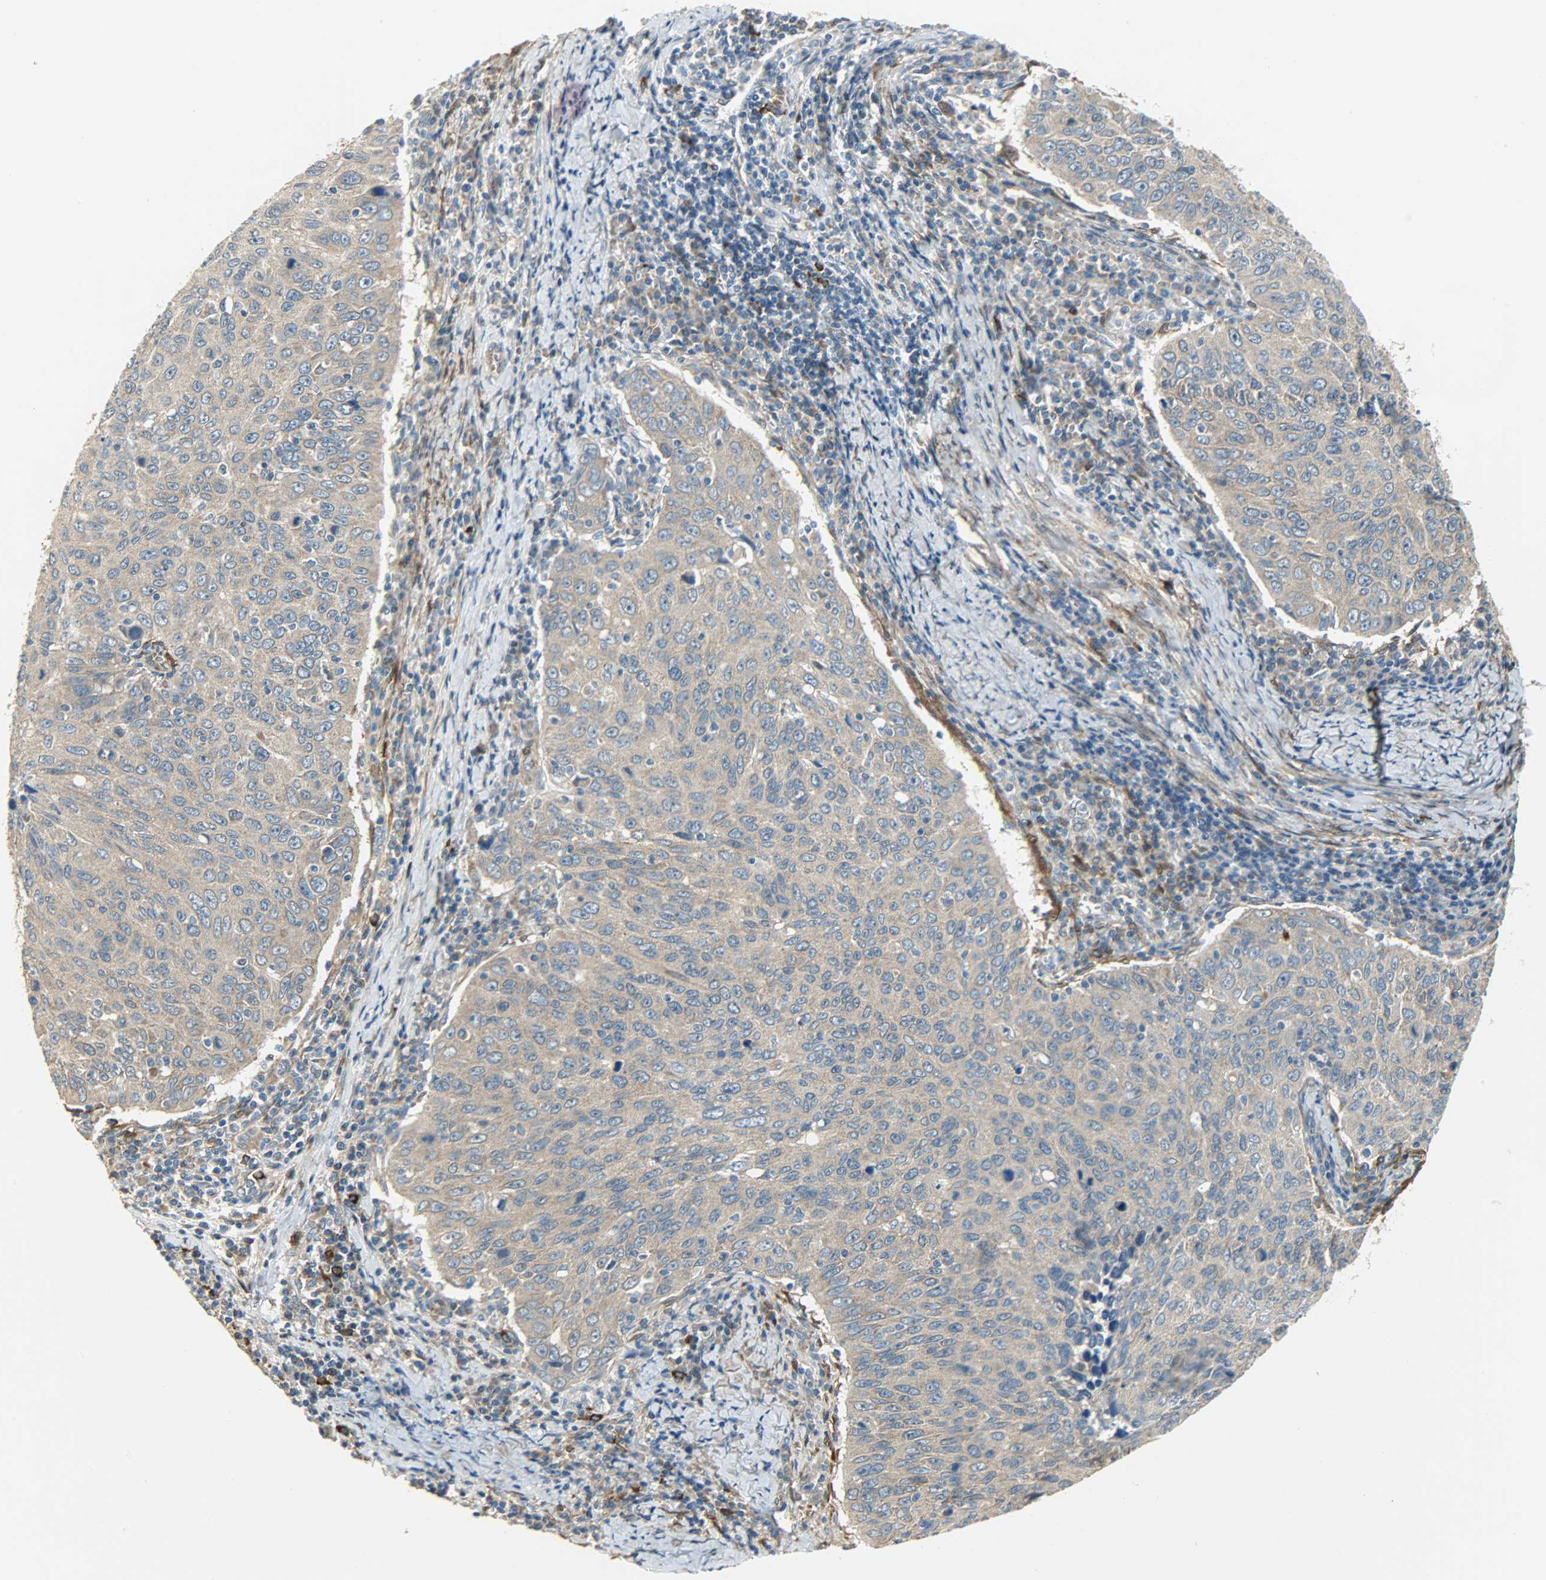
{"staining": {"intensity": "moderate", "quantity": ">75%", "location": "cytoplasmic/membranous"}, "tissue": "cervical cancer", "cell_type": "Tumor cells", "image_type": "cancer", "snomed": [{"axis": "morphology", "description": "Squamous cell carcinoma, NOS"}, {"axis": "topography", "description": "Cervix"}], "caption": "This is an image of IHC staining of squamous cell carcinoma (cervical), which shows moderate staining in the cytoplasmic/membranous of tumor cells.", "gene": "C1orf198", "patient": {"sex": "female", "age": 53}}